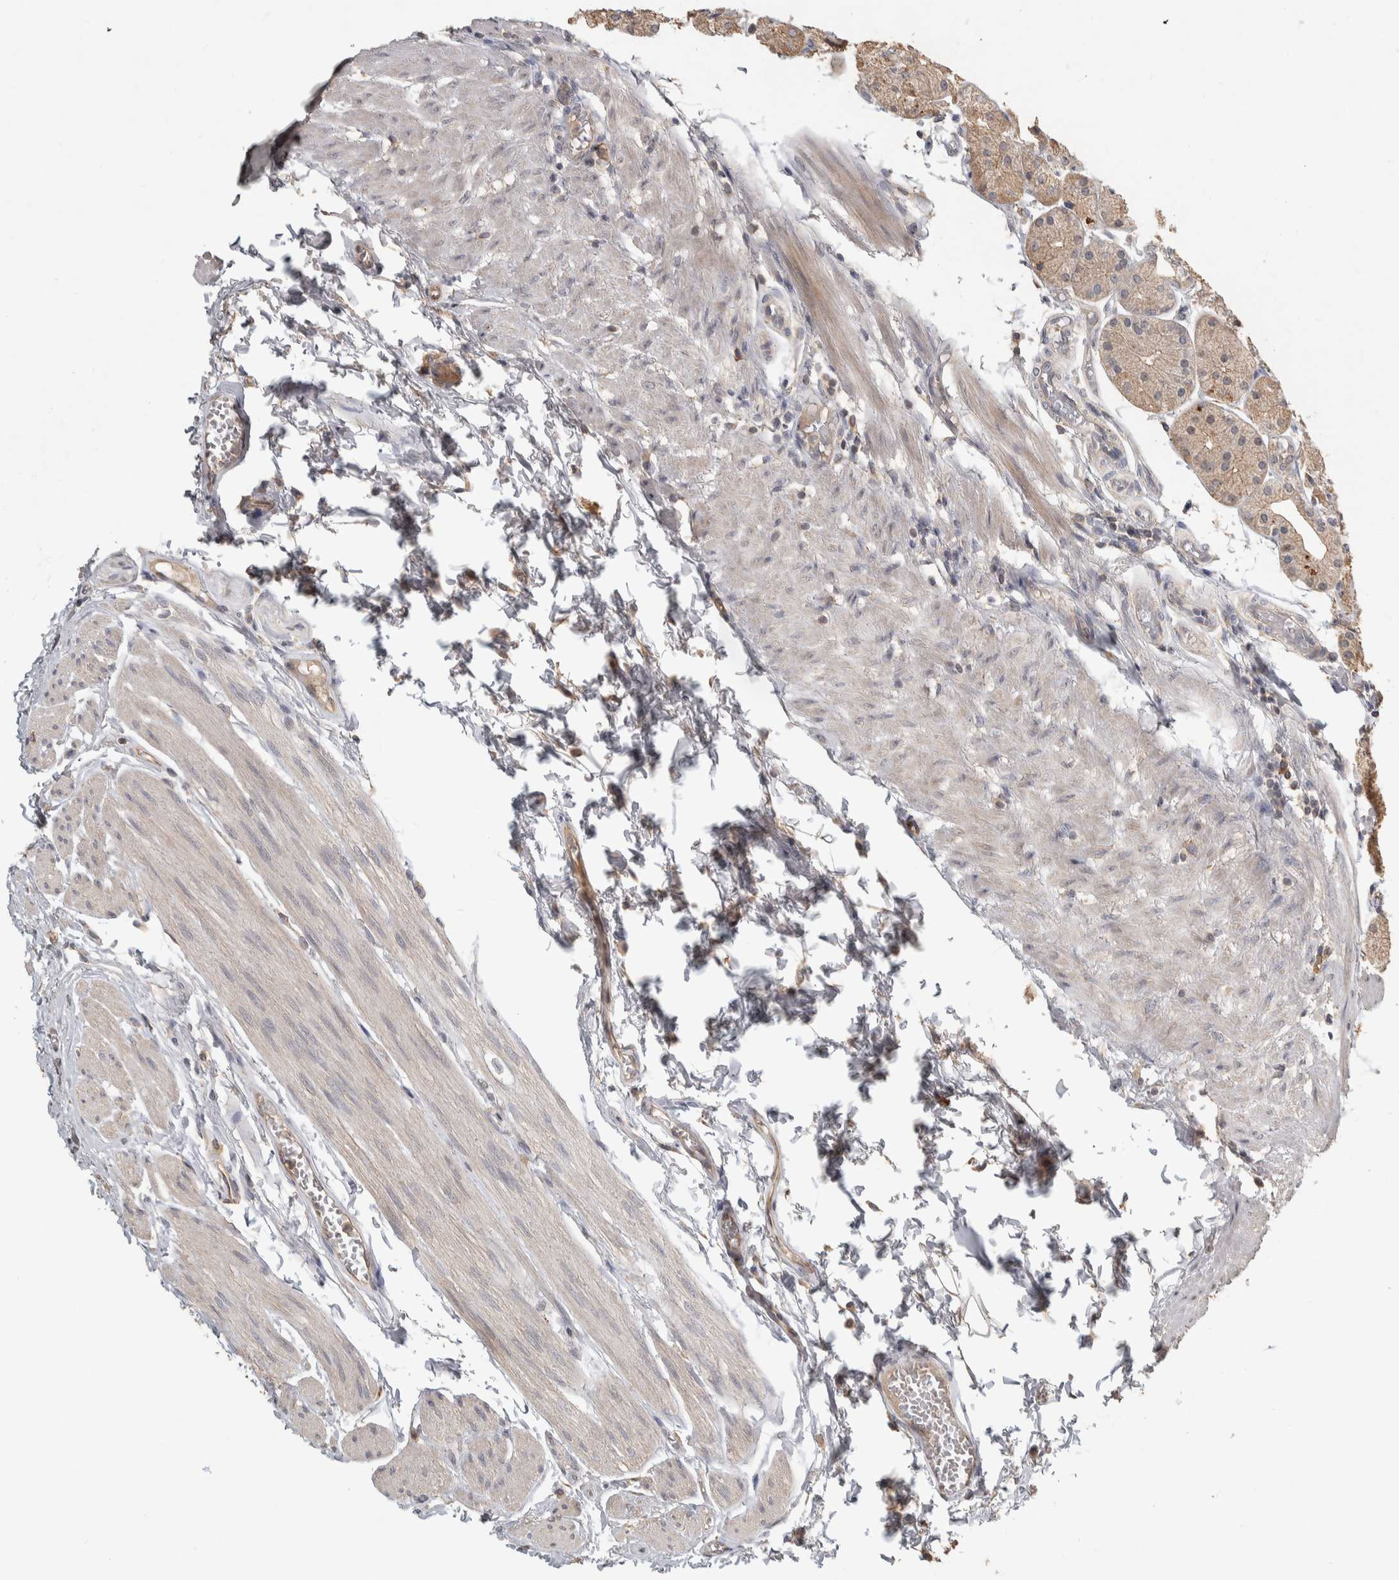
{"staining": {"intensity": "weak", "quantity": ">75%", "location": "cytoplasmic/membranous"}, "tissue": "stomach", "cell_type": "Glandular cells", "image_type": "normal", "snomed": [{"axis": "morphology", "description": "Normal tissue, NOS"}, {"axis": "topography", "description": "Stomach, upper"}], "caption": "About >75% of glandular cells in normal human stomach display weak cytoplasmic/membranous protein staining as visualized by brown immunohistochemical staining.", "gene": "EIF3H", "patient": {"sex": "male", "age": 72}}